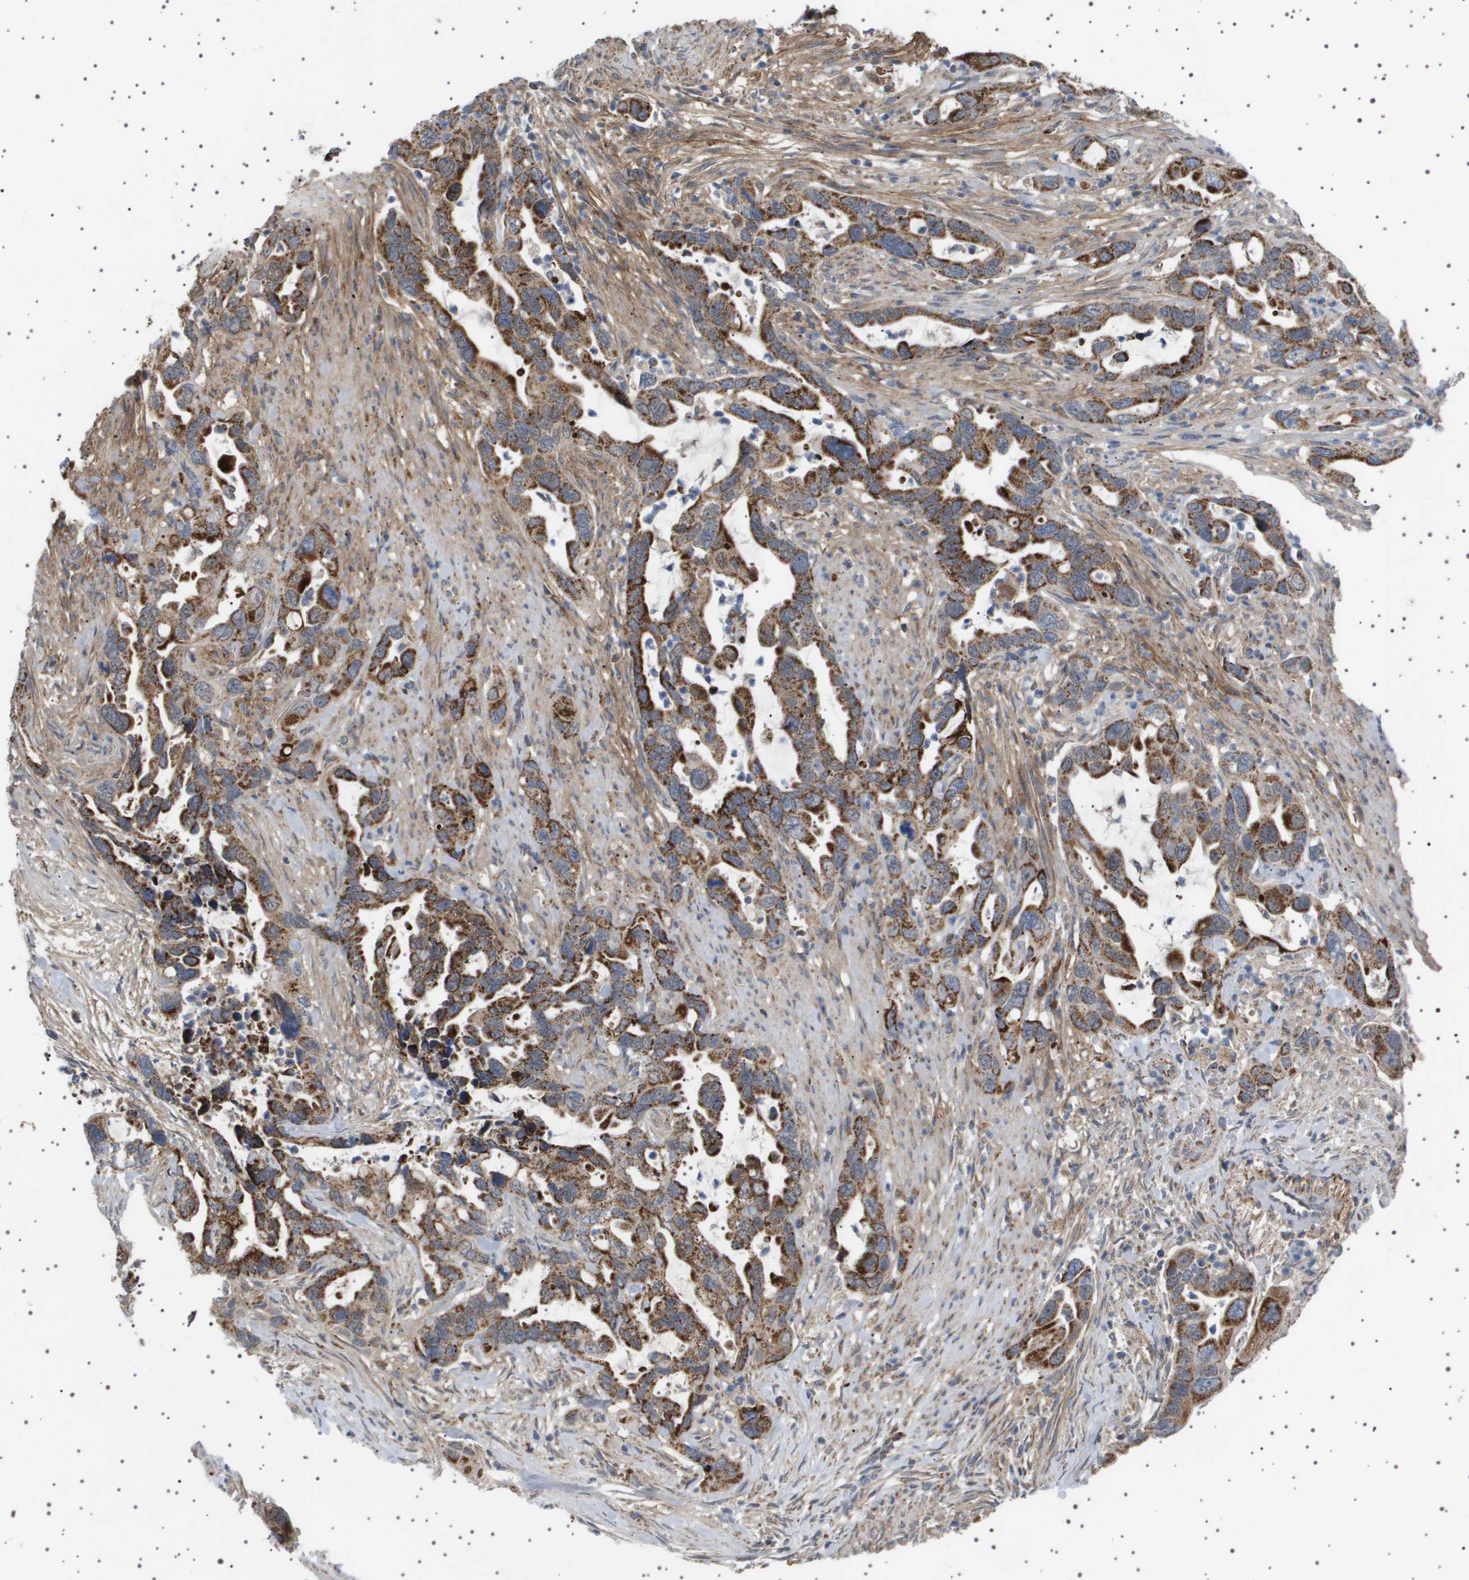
{"staining": {"intensity": "strong", "quantity": ">75%", "location": "cytoplasmic/membranous"}, "tissue": "pancreatic cancer", "cell_type": "Tumor cells", "image_type": "cancer", "snomed": [{"axis": "morphology", "description": "Adenocarcinoma, NOS"}, {"axis": "topography", "description": "Pancreas"}], "caption": "There is high levels of strong cytoplasmic/membranous expression in tumor cells of pancreatic cancer, as demonstrated by immunohistochemical staining (brown color).", "gene": "UBXN8", "patient": {"sex": "female", "age": 70}}